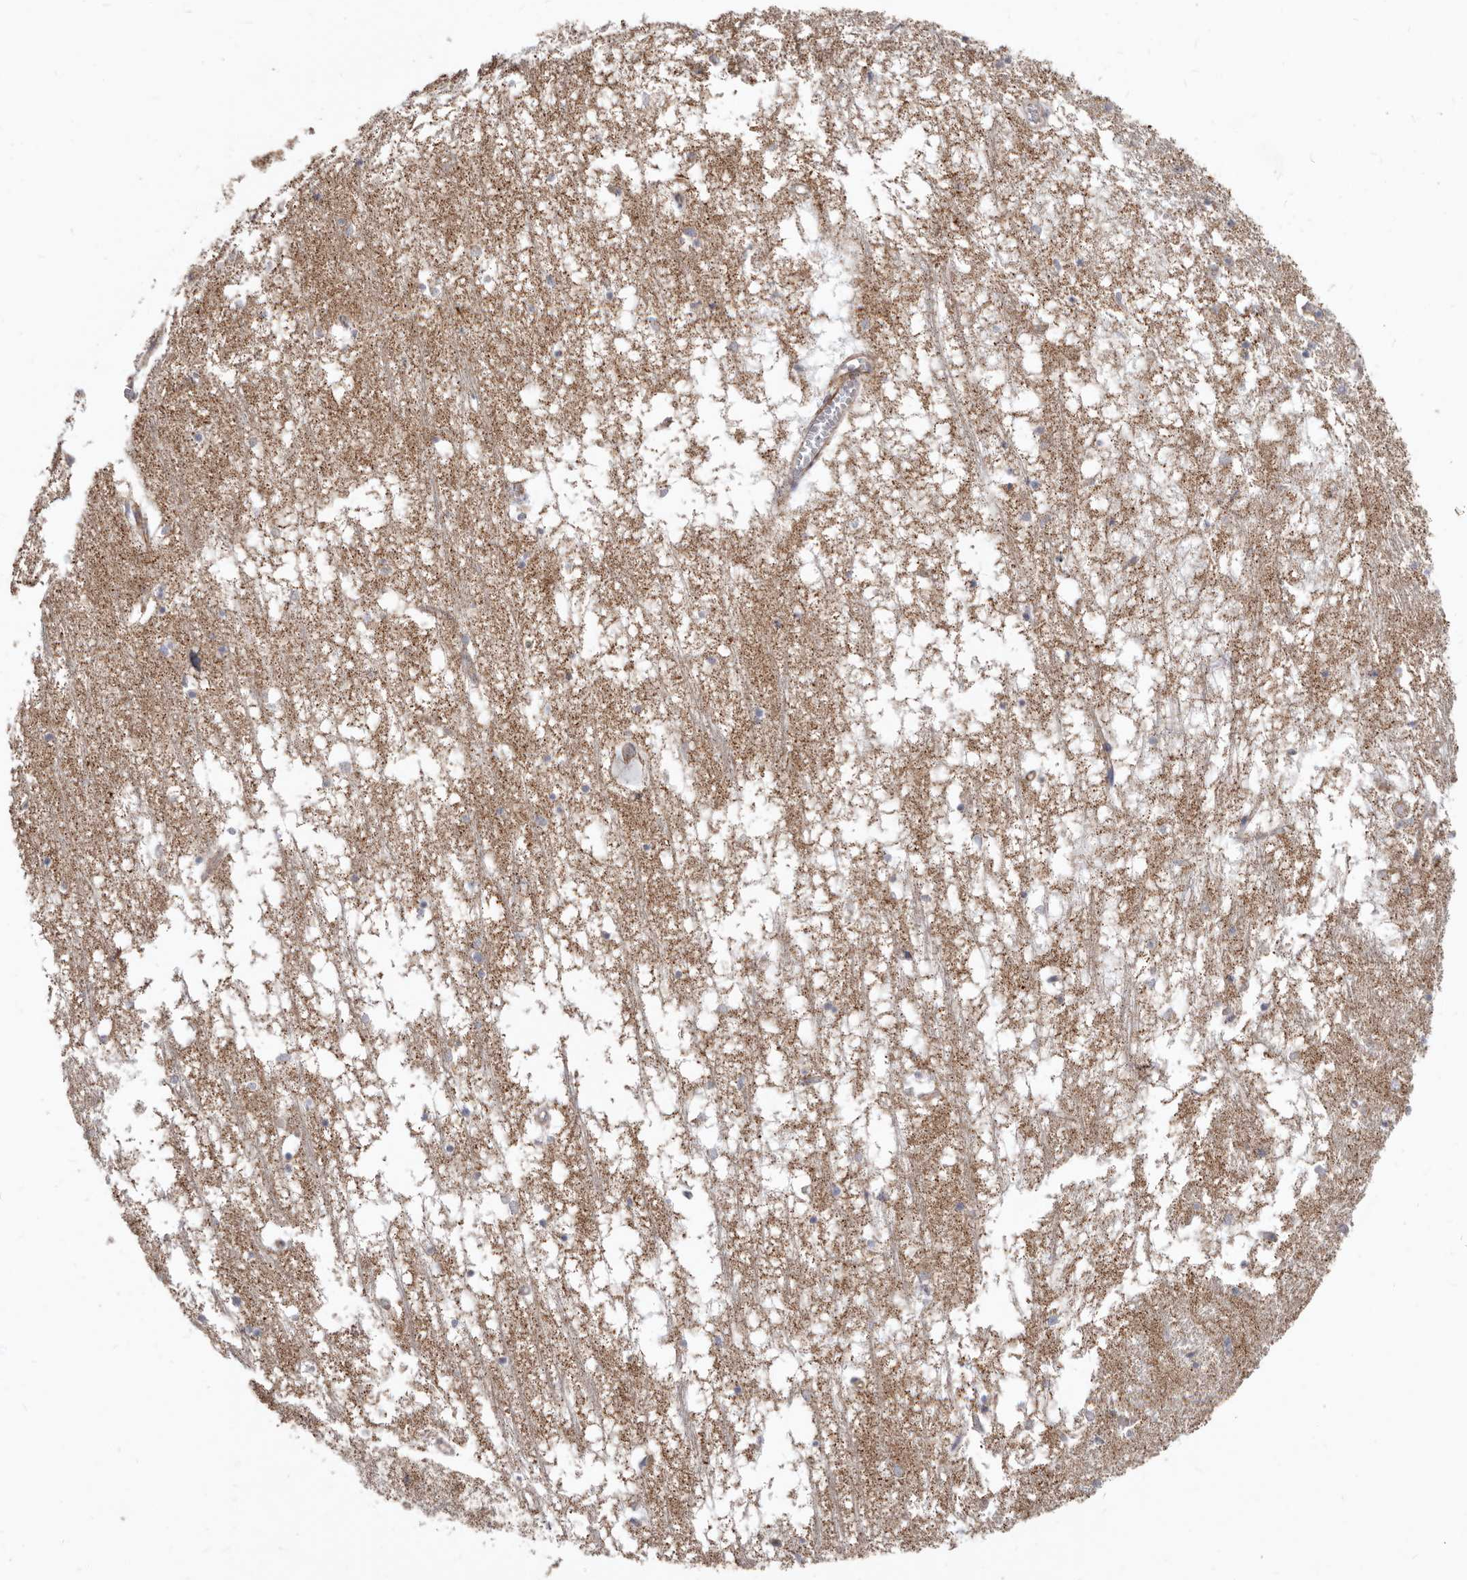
{"staining": {"intensity": "negative", "quantity": "none", "location": "none"}, "tissue": "hippocampus", "cell_type": "Glial cells", "image_type": "normal", "snomed": [{"axis": "morphology", "description": "Normal tissue, NOS"}, {"axis": "topography", "description": "Hippocampus"}], "caption": "Immunohistochemistry (IHC) of normal hippocampus reveals no expression in glial cells.", "gene": "FMO2", "patient": {"sex": "male", "age": 70}}